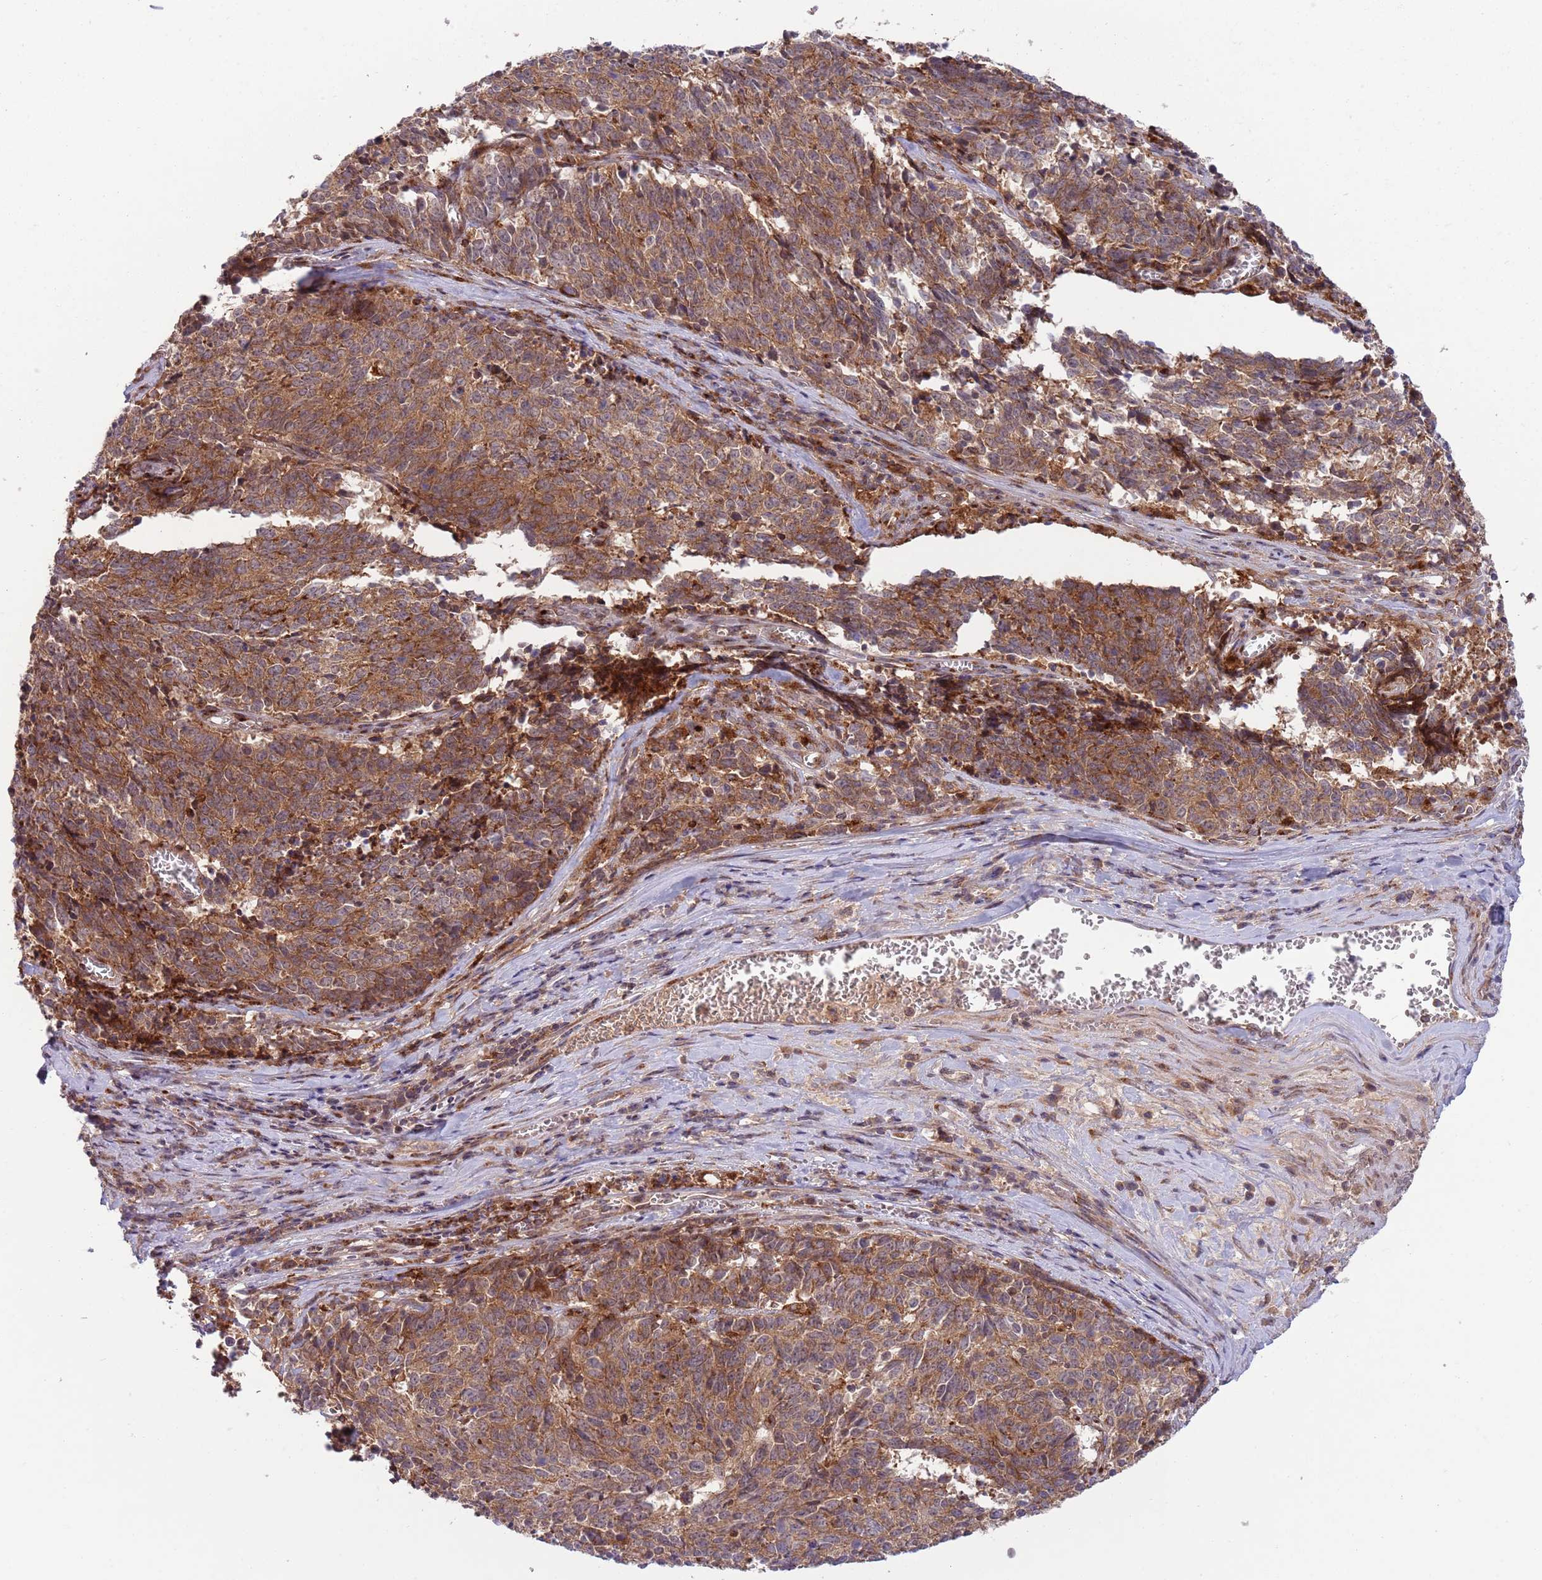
{"staining": {"intensity": "strong", "quantity": ">75%", "location": "cytoplasmic/membranous"}, "tissue": "cervical cancer", "cell_type": "Tumor cells", "image_type": "cancer", "snomed": [{"axis": "morphology", "description": "Squamous cell carcinoma, NOS"}, {"axis": "topography", "description": "Cervix"}], "caption": "Squamous cell carcinoma (cervical) tissue shows strong cytoplasmic/membranous expression in approximately >75% of tumor cells", "gene": "BTBD7", "patient": {"sex": "female", "age": 29}}